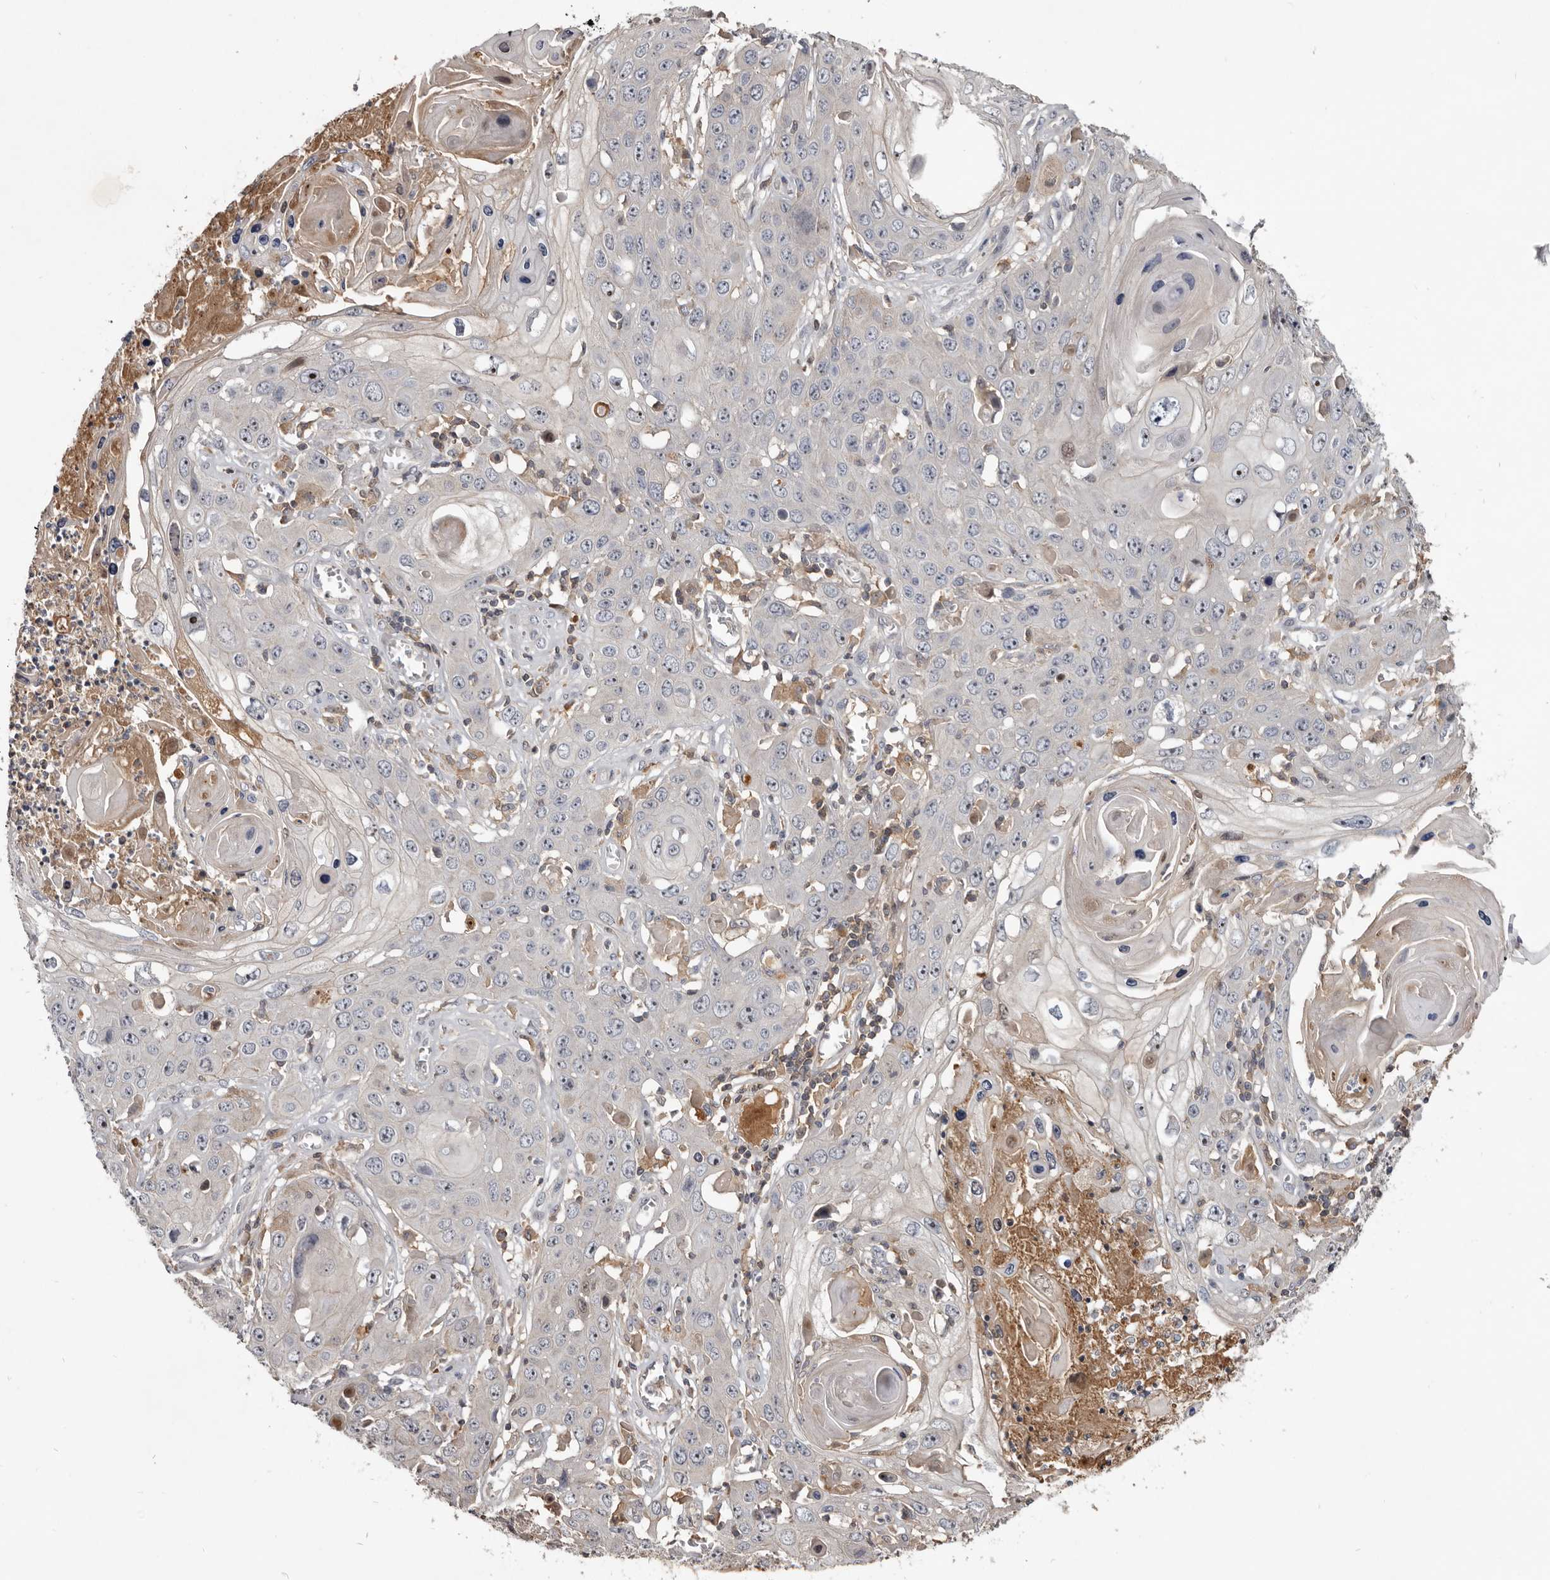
{"staining": {"intensity": "negative", "quantity": "none", "location": "none"}, "tissue": "skin cancer", "cell_type": "Tumor cells", "image_type": "cancer", "snomed": [{"axis": "morphology", "description": "Squamous cell carcinoma, NOS"}, {"axis": "topography", "description": "Skin"}], "caption": "Human skin cancer (squamous cell carcinoma) stained for a protein using immunohistochemistry (IHC) exhibits no staining in tumor cells.", "gene": "TTC39A", "patient": {"sex": "male", "age": 55}}